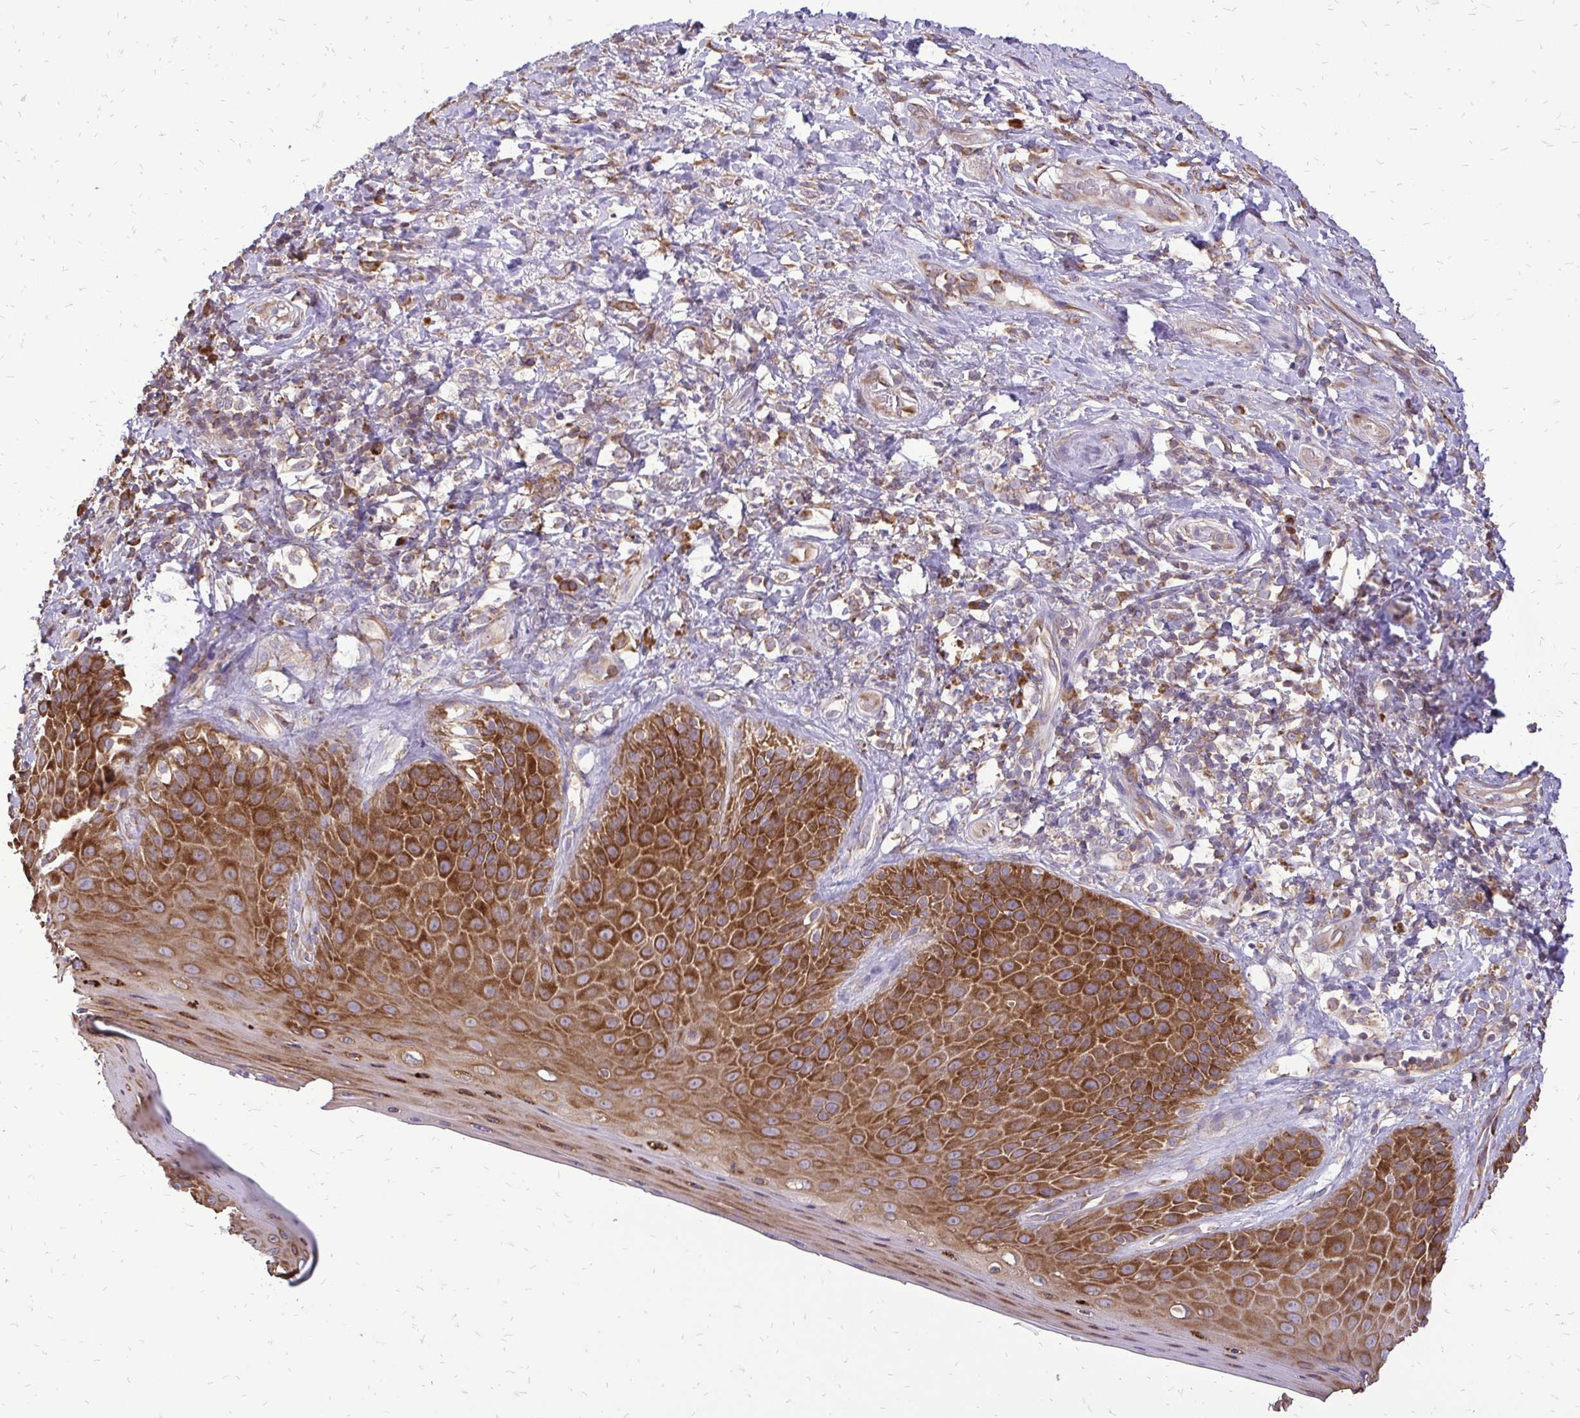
{"staining": {"intensity": "strong", "quantity": ">75%", "location": "cytoplasmic/membranous"}, "tissue": "skin", "cell_type": "Epidermal cells", "image_type": "normal", "snomed": [{"axis": "morphology", "description": "Normal tissue, NOS"}, {"axis": "topography", "description": "Anal"}, {"axis": "topography", "description": "Peripheral nerve tissue"}], "caption": "Strong cytoplasmic/membranous staining for a protein is appreciated in about >75% of epidermal cells of benign skin using immunohistochemistry (IHC).", "gene": "RPS3", "patient": {"sex": "male", "age": 53}}